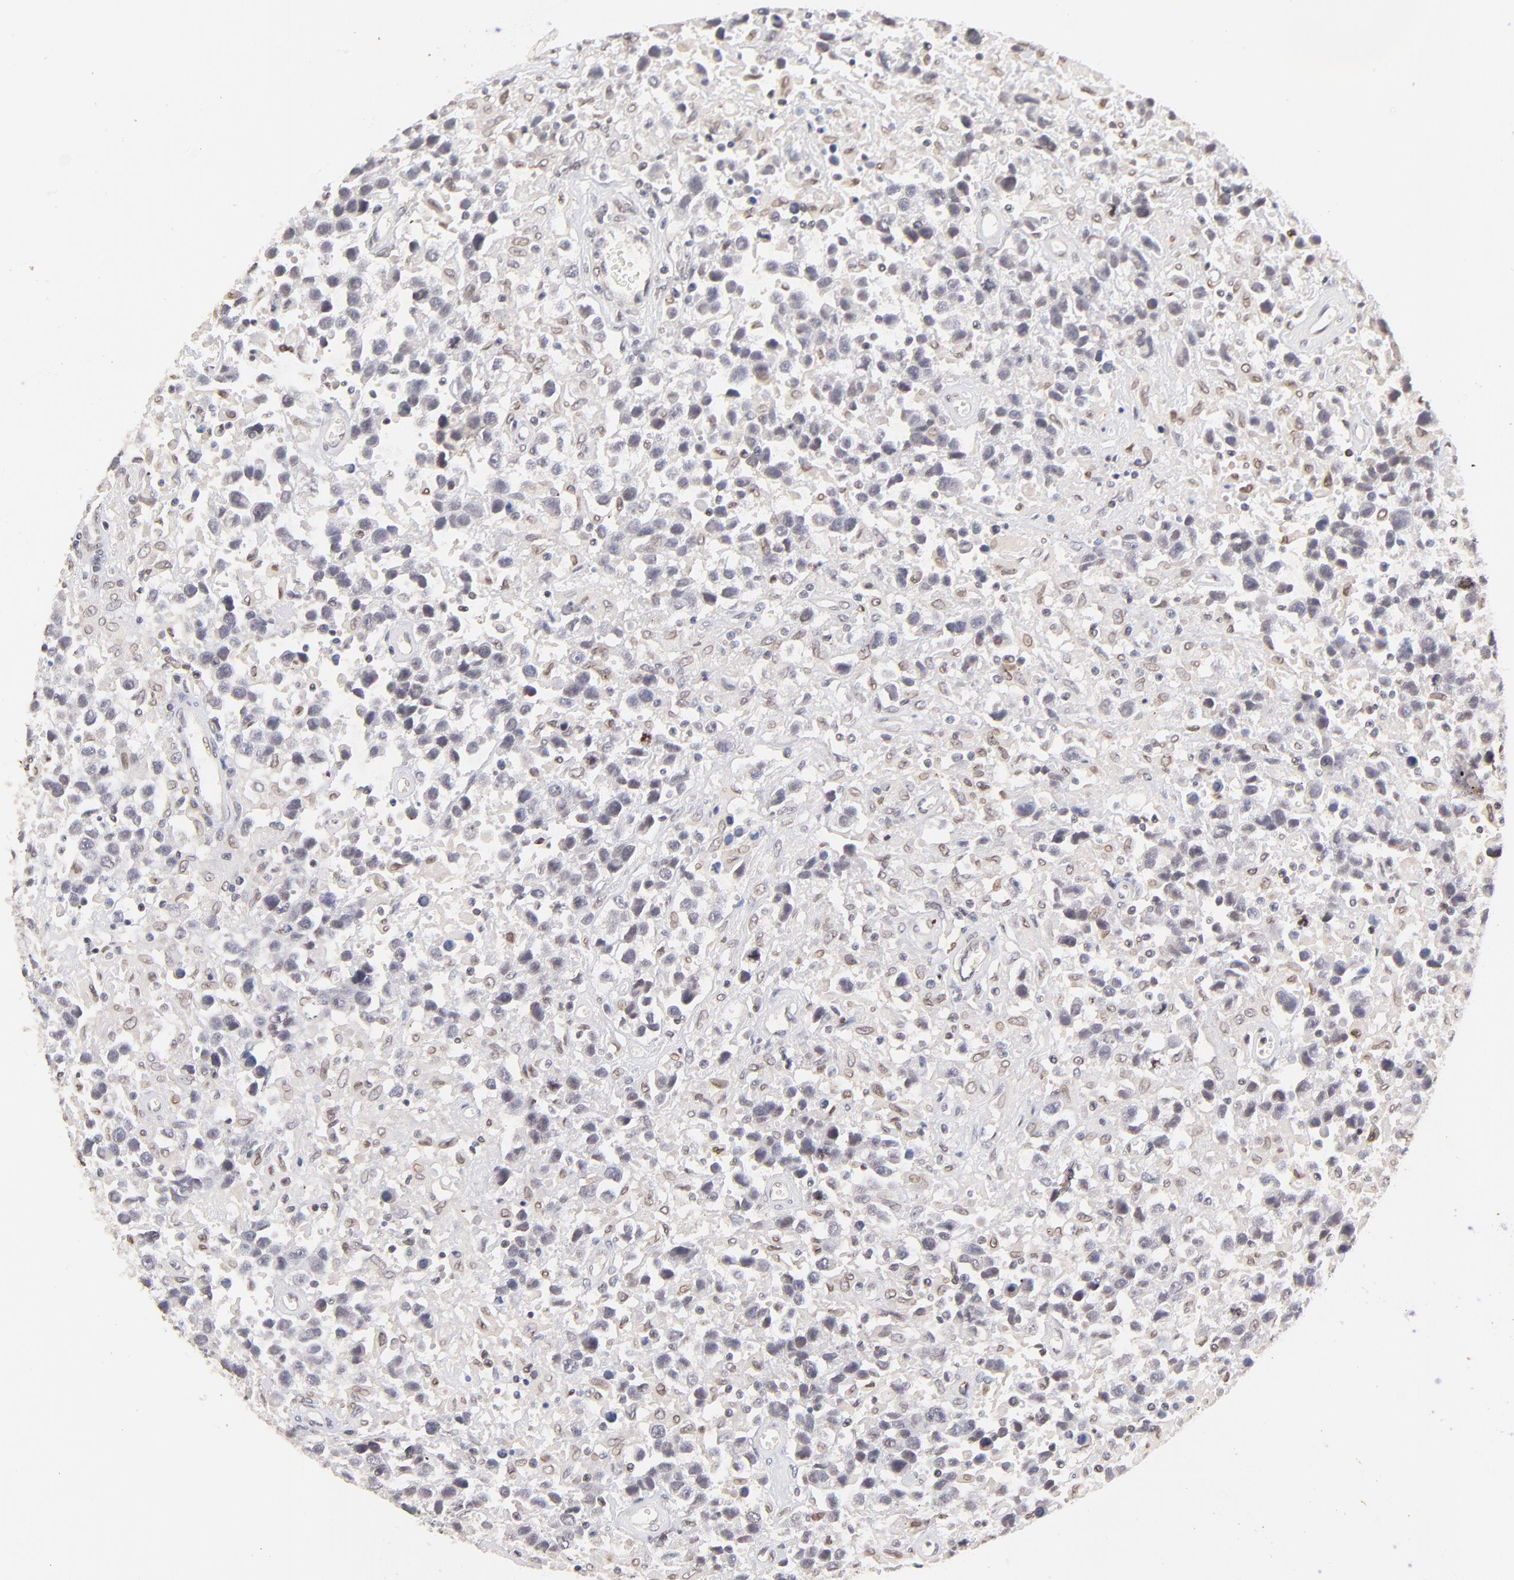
{"staining": {"intensity": "weak", "quantity": "<25%", "location": "cytoplasmic/membranous,nuclear"}, "tissue": "testis cancer", "cell_type": "Tumor cells", "image_type": "cancer", "snomed": [{"axis": "morphology", "description": "Seminoma, NOS"}, {"axis": "topography", "description": "Testis"}], "caption": "Testis cancer was stained to show a protein in brown. There is no significant staining in tumor cells.", "gene": "ZFP92", "patient": {"sex": "male", "age": 43}}